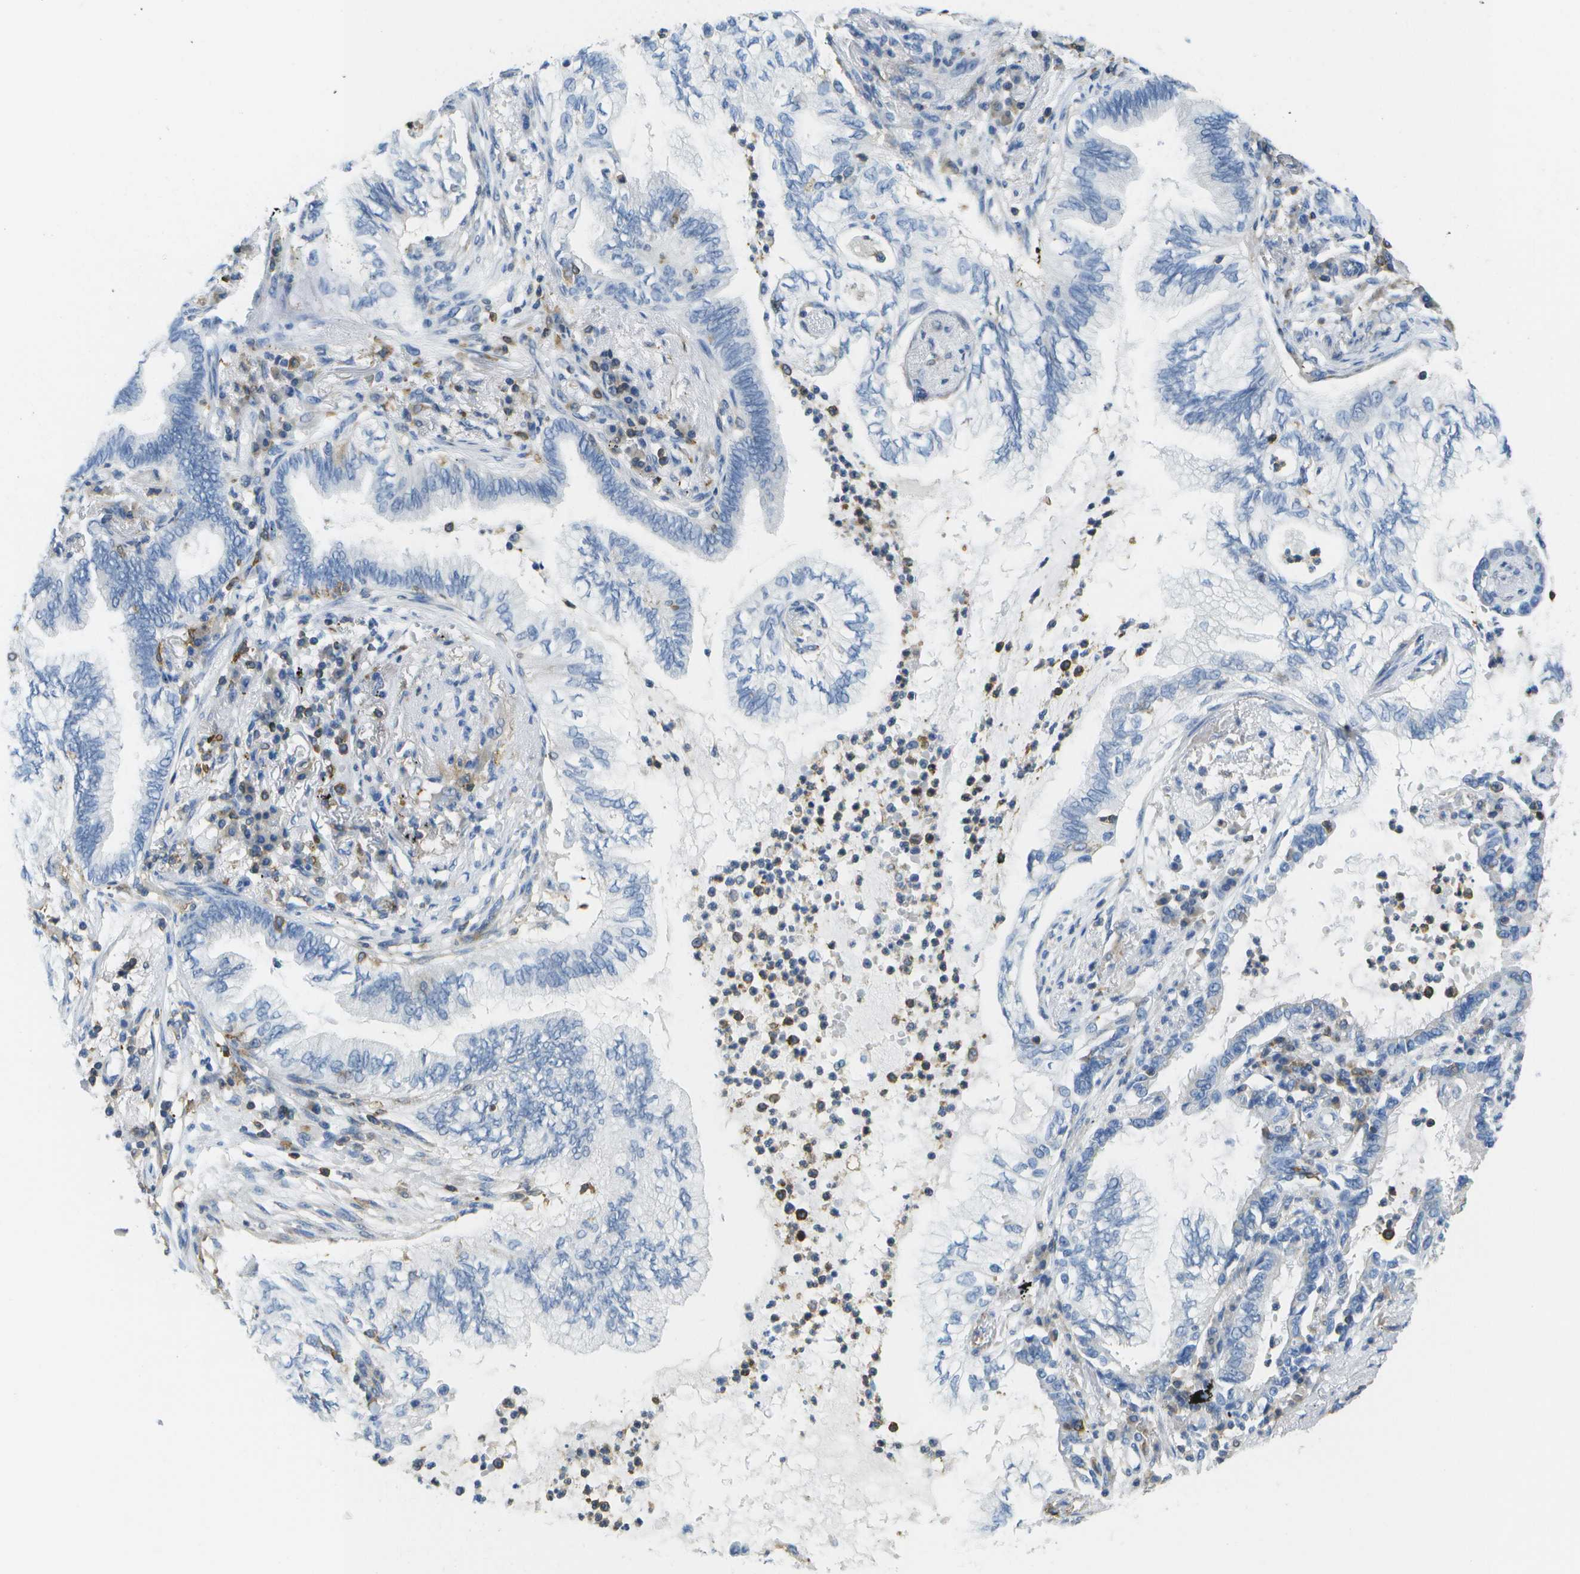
{"staining": {"intensity": "negative", "quantity": "none", "location": "none"}, "tissue": "lung cancer", "cell_type": "Tumor cells", "image_type": "cancer", "snomed": [{"axis": "morphology", "description": "Normal tissue, NOS"}, {"axis": "morphology", "description": "Adenocarcinoma, NOS"}, {"axis": "topography", "description": "Bronchus"}, {"axis": "topography", "description": "Lung"}], "caption": "High power microscopy photomicrograph of an IHC micrograph of lung cancer, revealing no significant staining in tumor cells.", "gene": "RCSD1", "patient": {"sex": "female", "age": 70}}